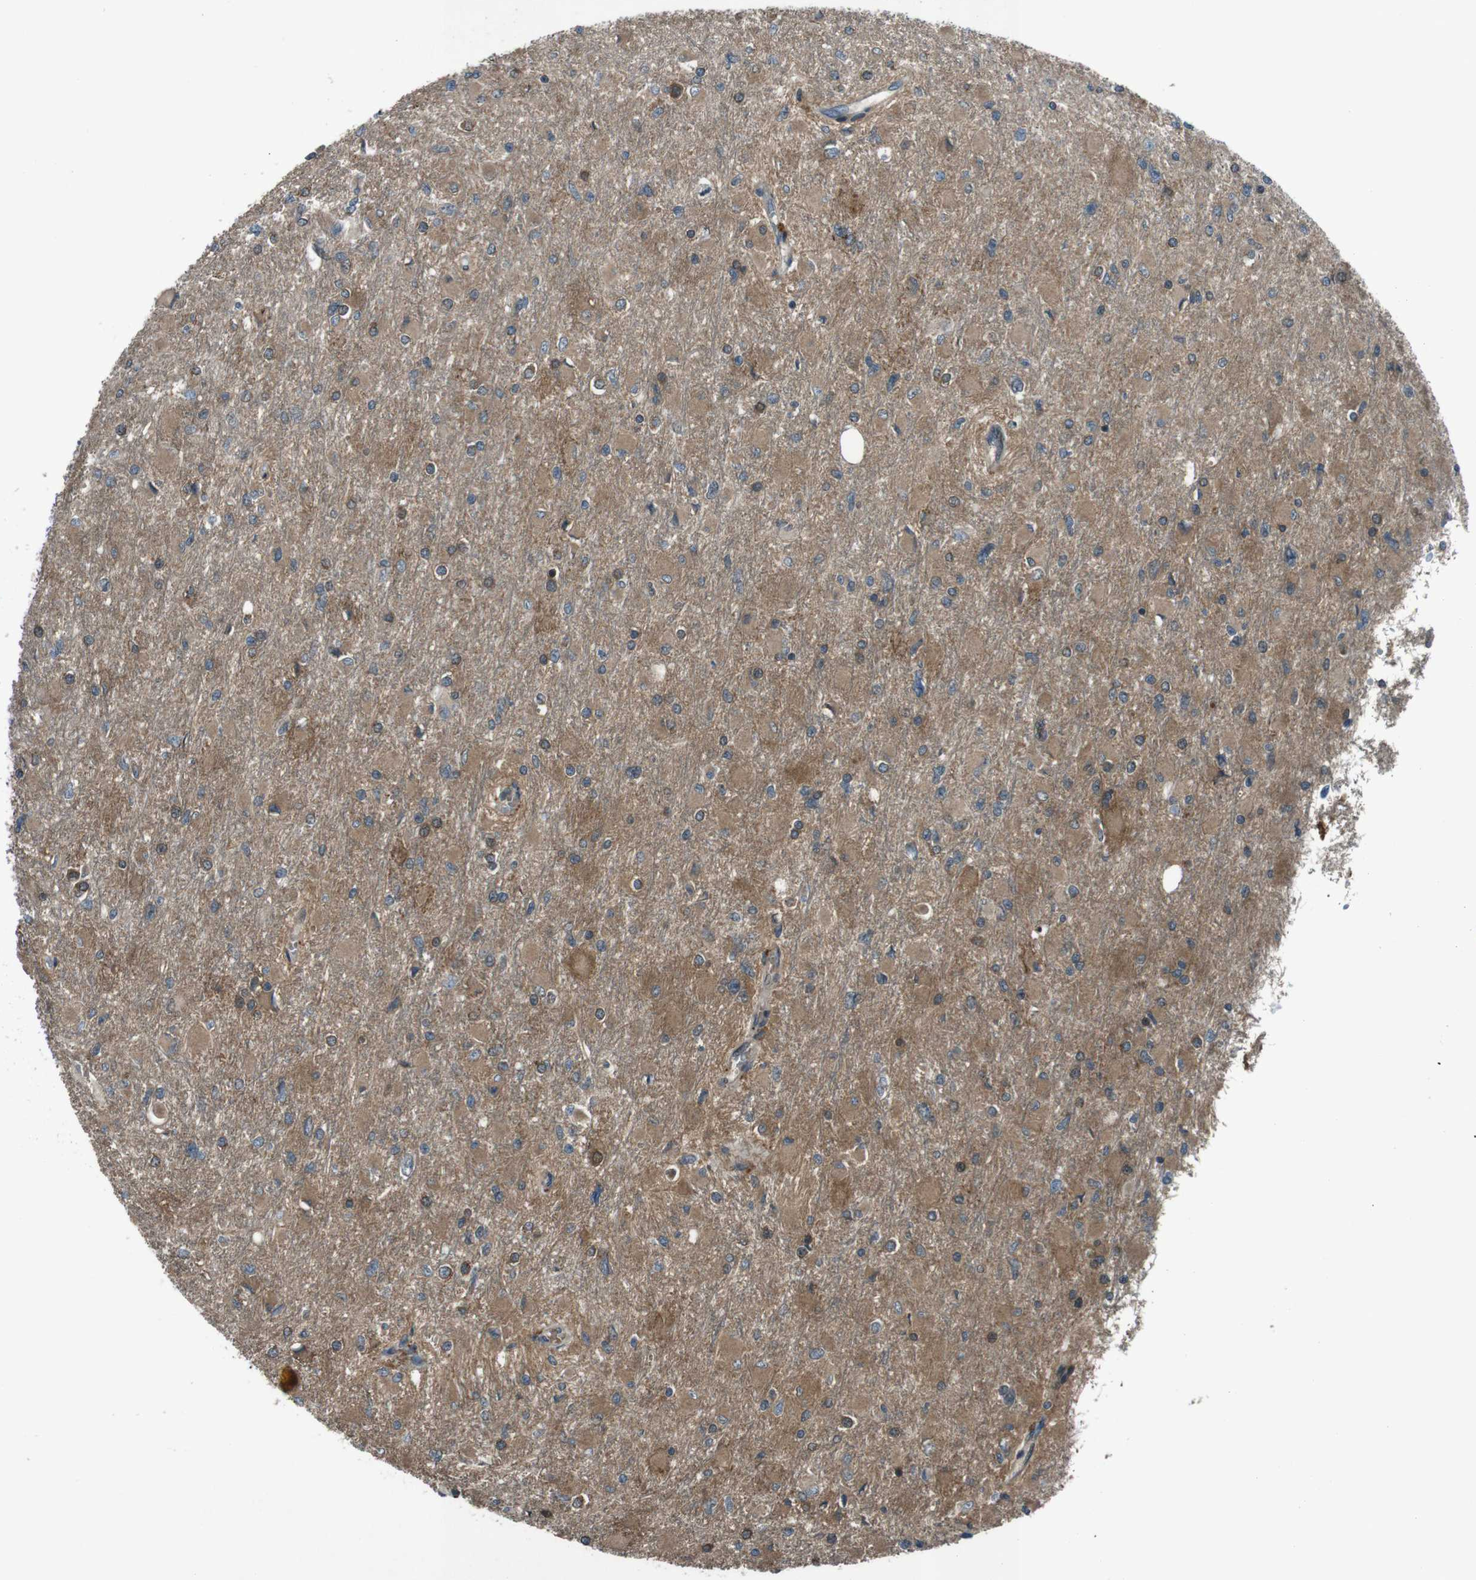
{"staining": {"intensity": "moderate", "quantity": "25%-75%", "location": "cytoplasmic/membranous"}, "tissue": "glioma", "cell_type": "Tumor cells", "image_type": "cancer", "snomed": [{"axis": "morphology", "description": "Glioma, malignant, High grade"}, {"axis": "topography", "description": "Cerebral cortex"}], "caption": "This micrograph shows malignant high-grade glioma stained with immunohistochemistry to label a protein in brown. The cytoplasmic/membranous of tumor cells show moderate positivity for the protein. Nuclei are counter-stained blue.", "gene": "SLC27A4", "patient": {"sex": "female", "age": 36}}